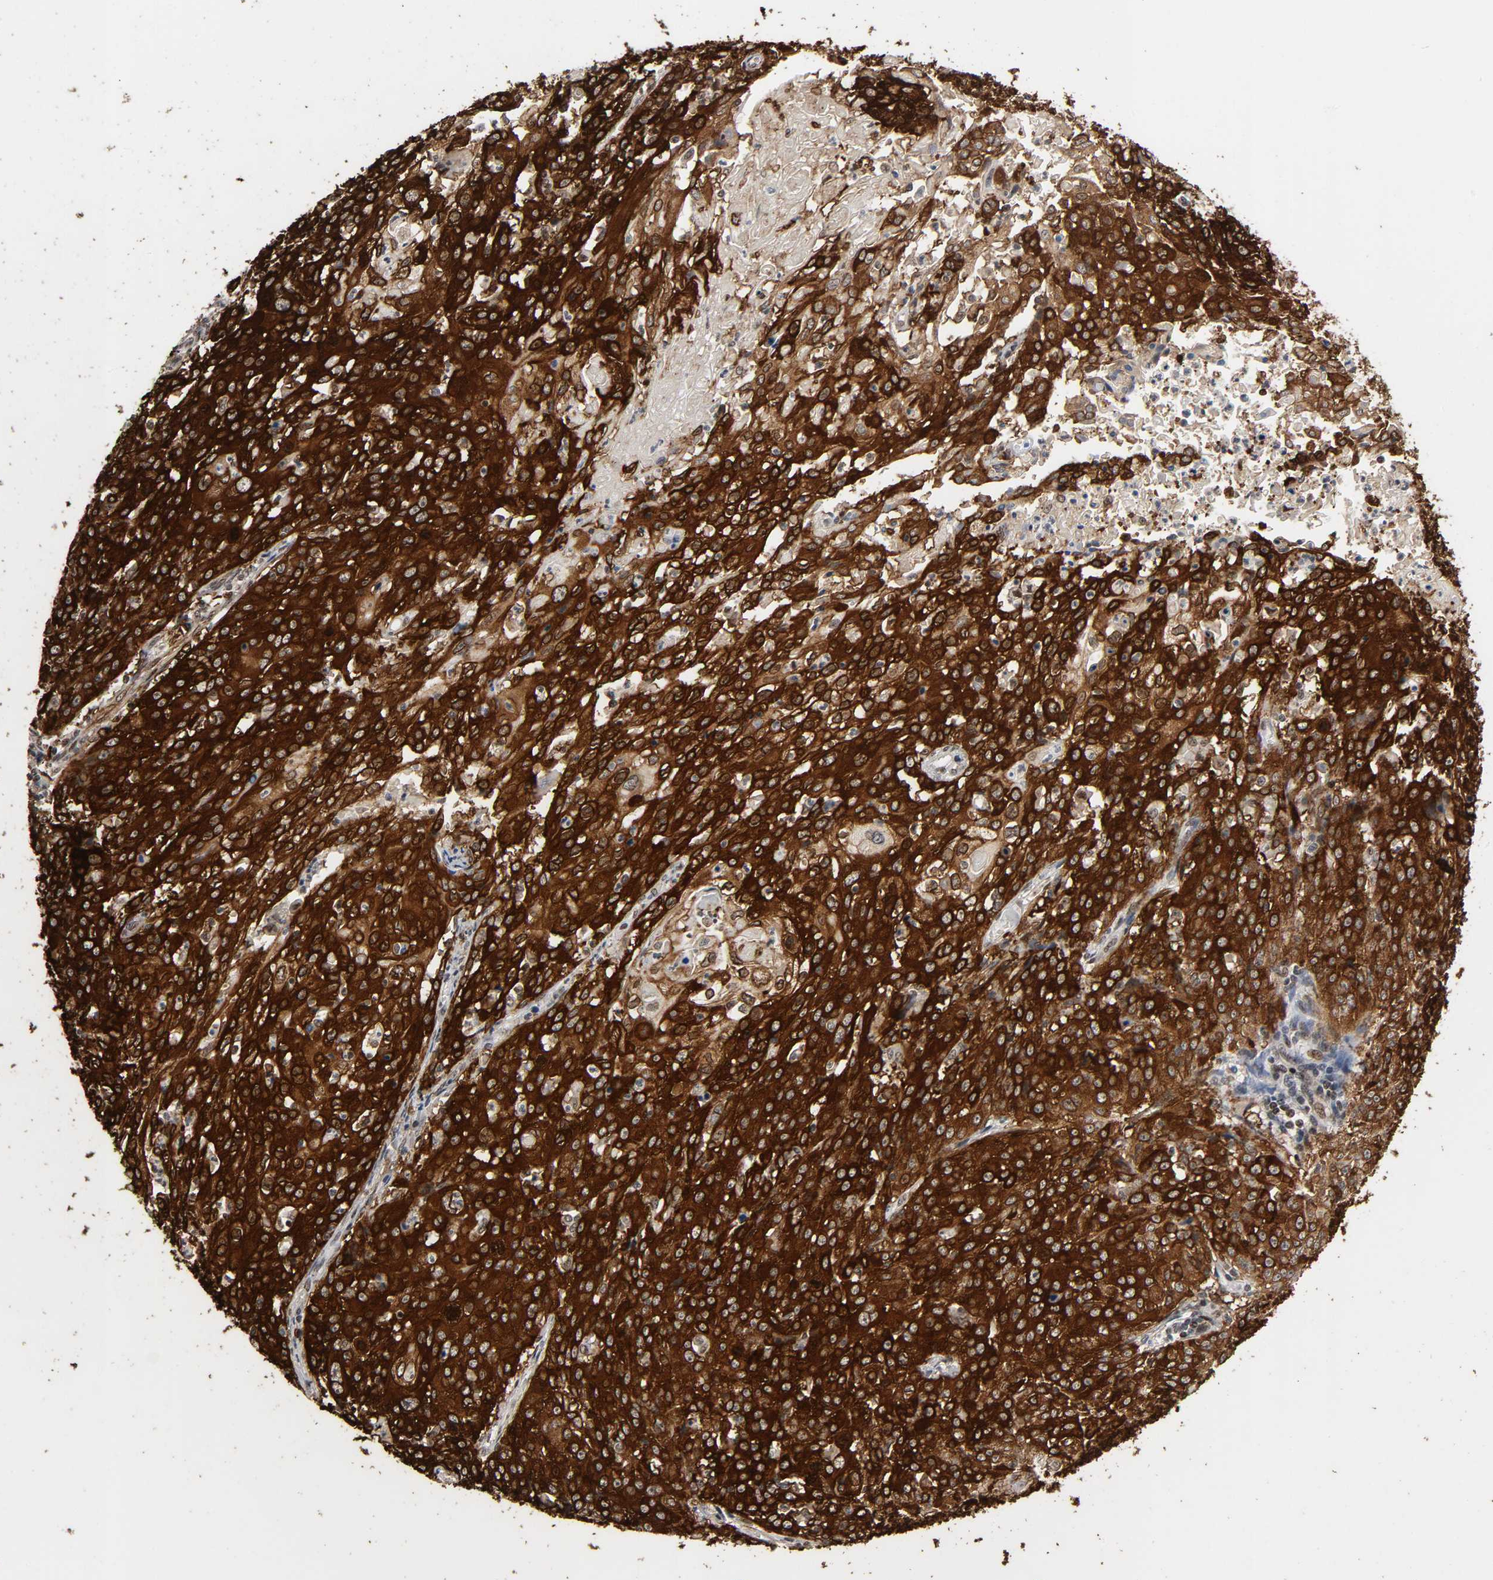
{"staining": {"intensity": "strong", "quantity": ">75%", "location": "cytoplasmic/membranous"}, "tissue": "cervical cancer", "cell_type": "Tumor cells", "image_type": "cancer", "snomed": [{"axis": "morphology", "description": "Squamous cell carcinoma, NOS"}, {"axis": "topography", "description": "Cervix"}], "caption": "Cervical cancer stained with DAB IHC displays high levels of strong cytoplasmic/membranous expression in about >75% of tumor cells.", "gene": "AHNAK2", "patient": {"sex": "female", "age": 39}}